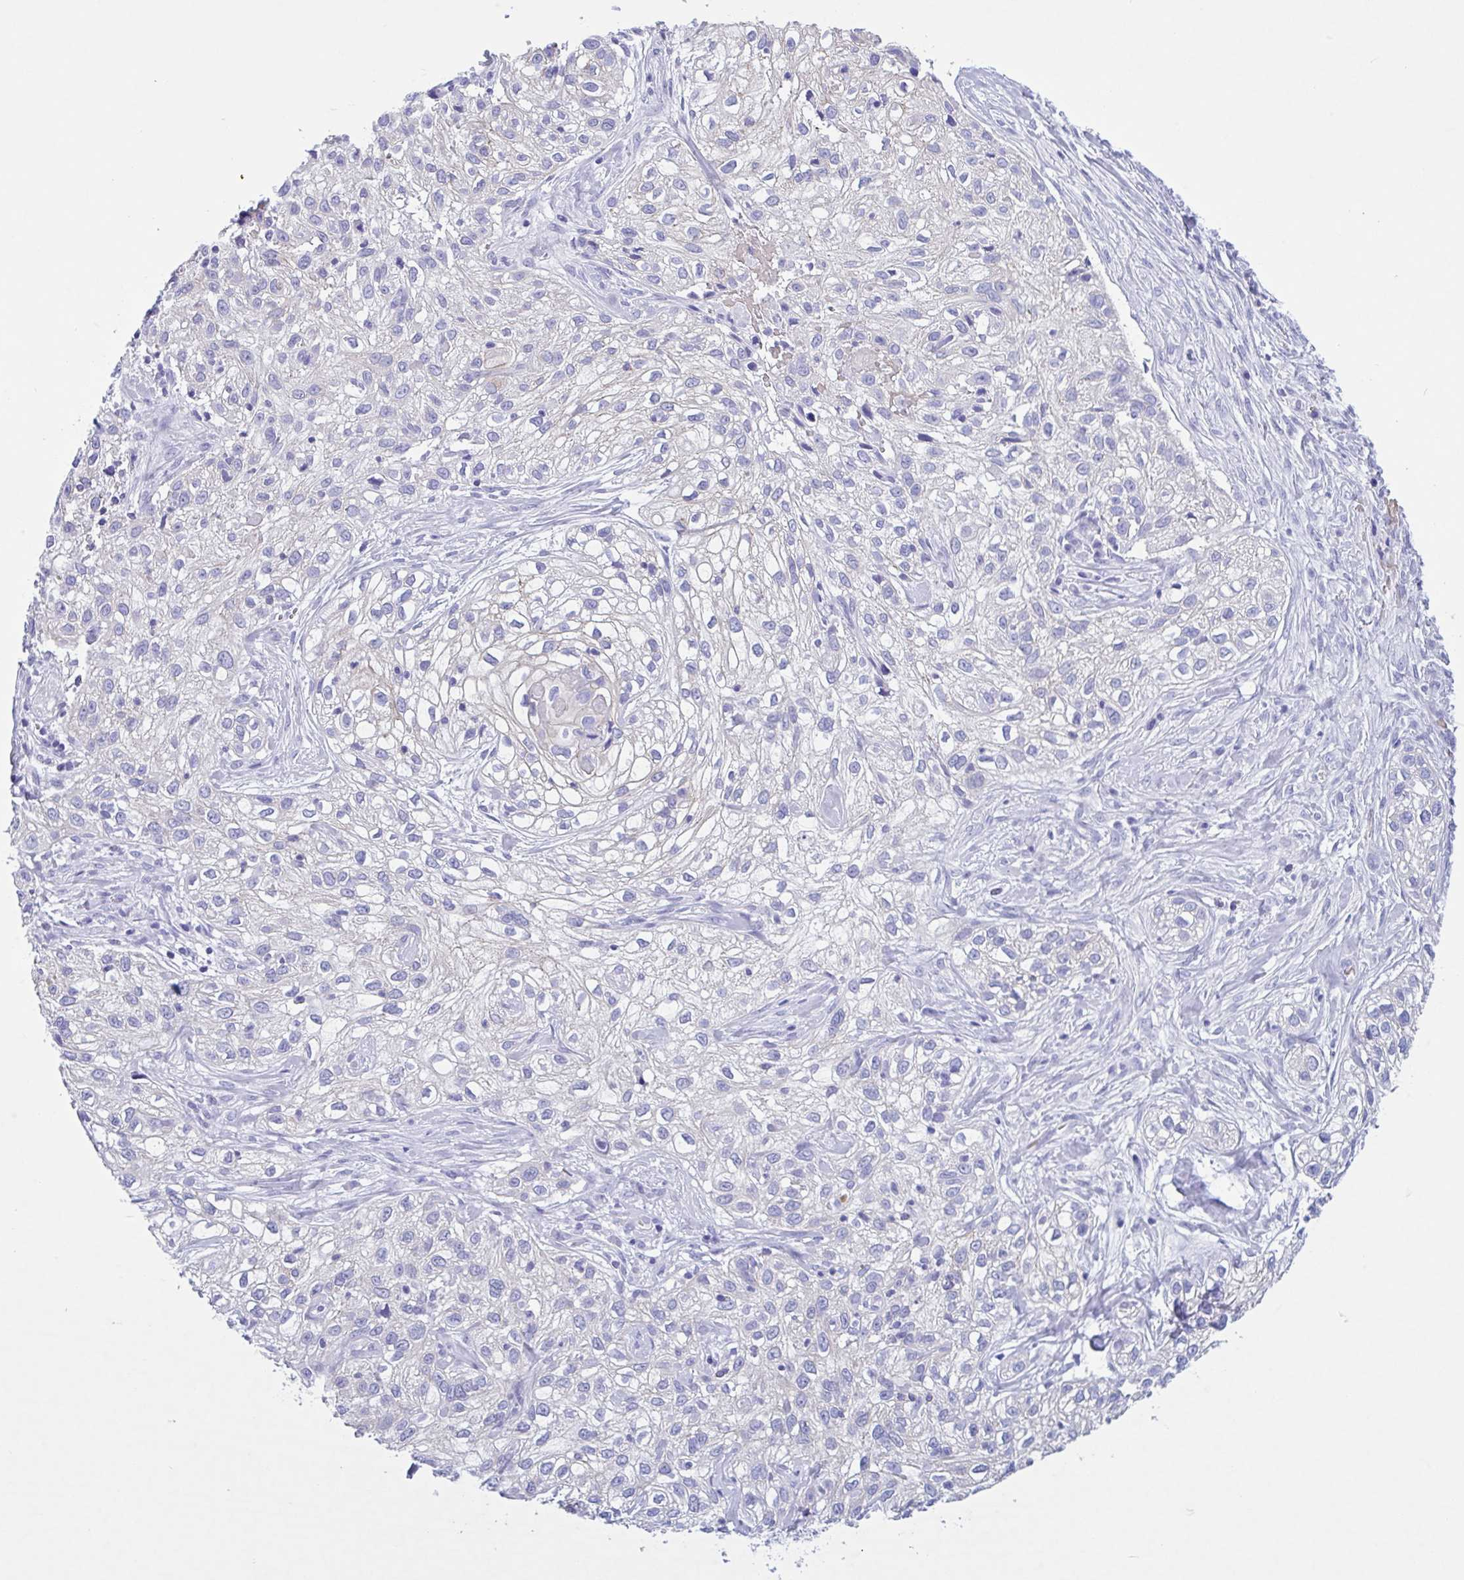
{"staining": {"intensity": "negative", "quantity": "none", "location": "none"}, "tissue": "skin cancer", "cell_type": "Tumor cells", "image_type": "cancer", "snomed": [{"axis": "morphology", "description": "Squamous cell carcinoma, NOS"}, {"axis": "topography", "description": "Skin"}], "caption": "Skin cancer was stained to show a protein in brown. There is no significant positivity in tumor cells. The staining was performed using DAB to visualize the protein expression in brown, while the nuclei were stained in blue with hematoxylin (Magnification: 20x).", "gene": "TMEM79", "patient": {"sex": "male", "age": 82}}